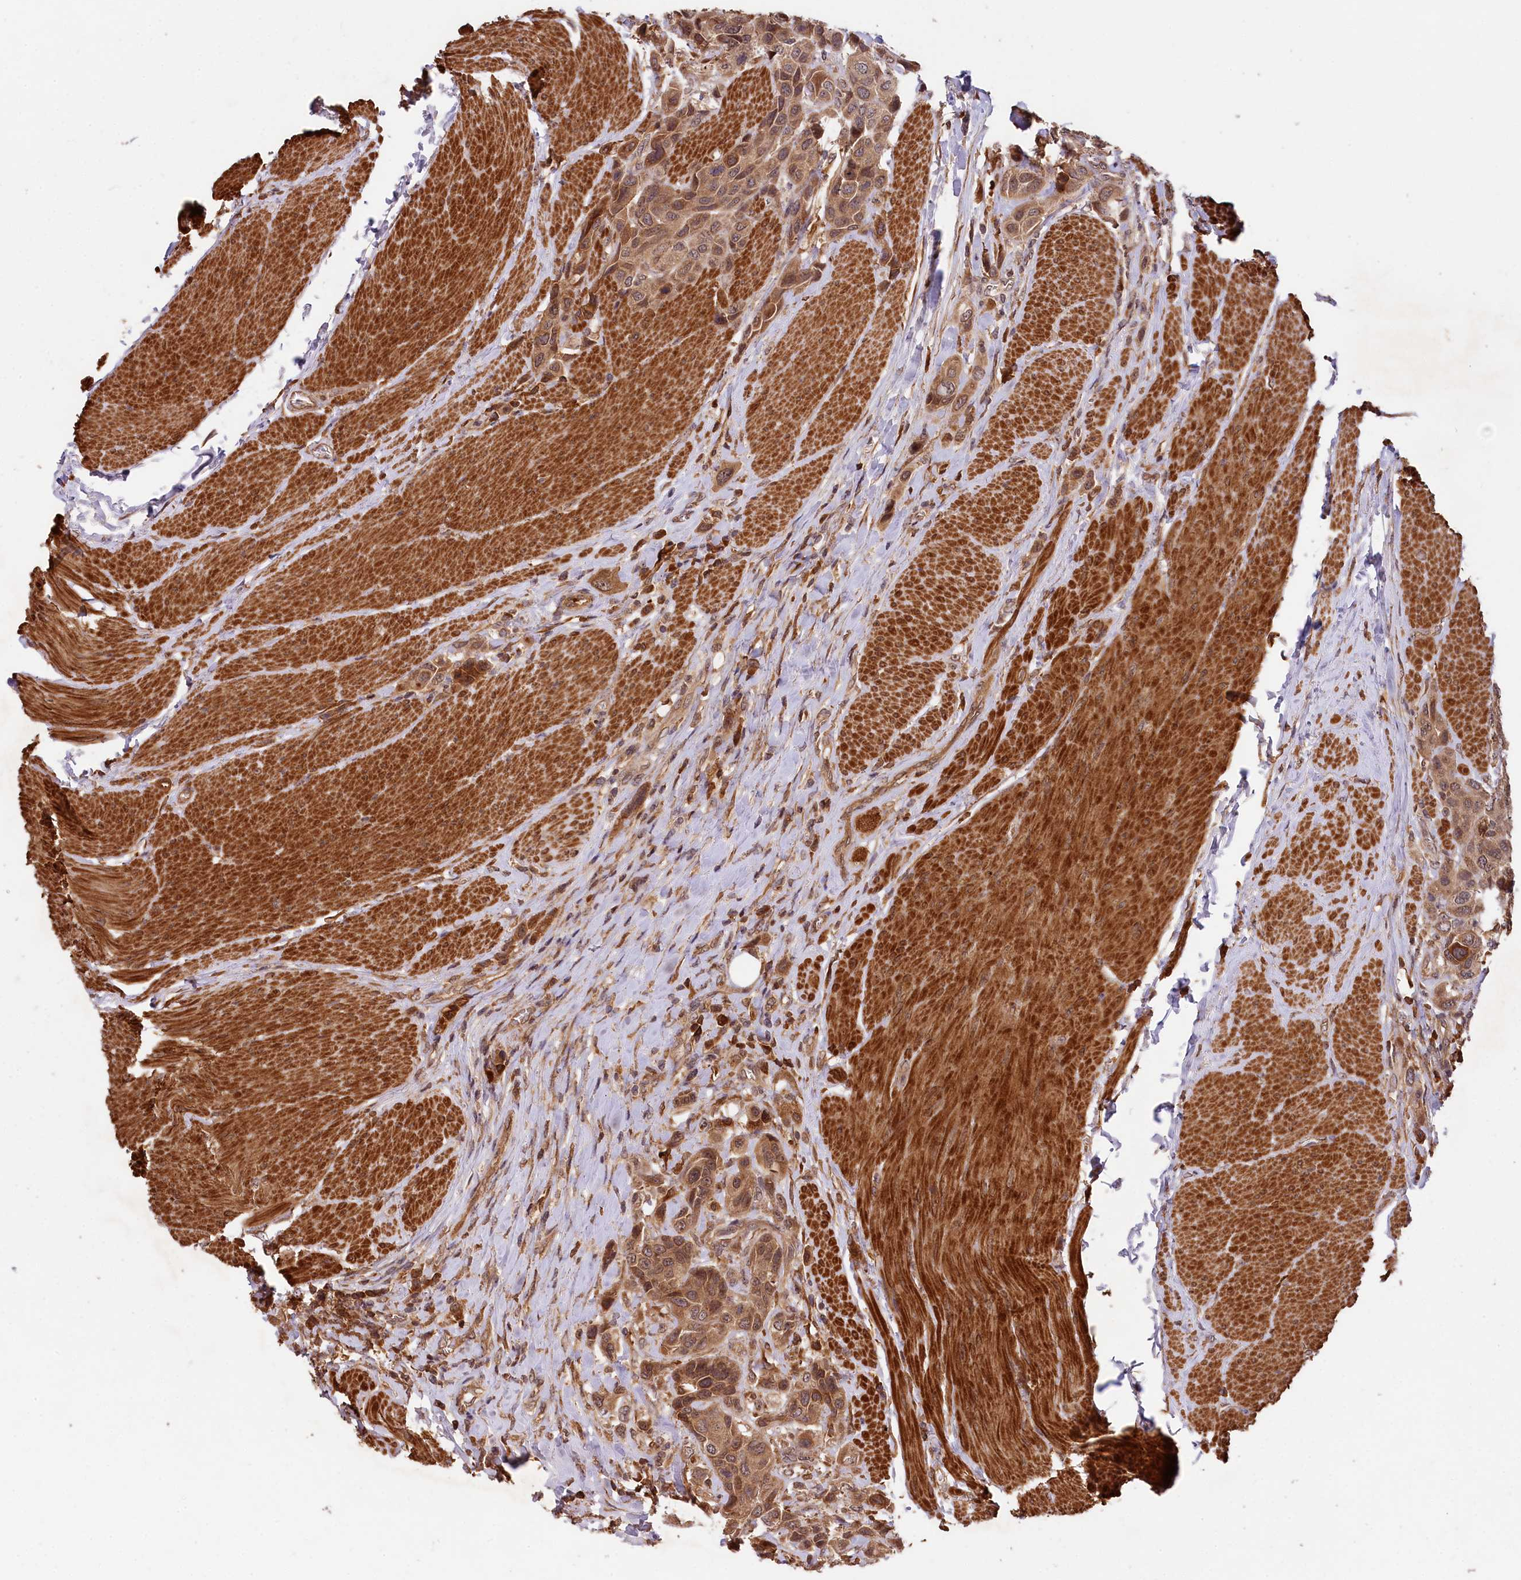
{"staining": {"intensity": "moderate", "quantity": ">75%", "location": "cytoplasmic/membranous"}, "tissue": "urothelial cancer", "cell_type": "Tumor cells", "image_type": "cancer", "snomed": [{"axis": "morphology", "description": "Urothelial carcinoma, High grade"}, {"axis": "topography", "description": "Urinary bladder"}], "caption": "Urothelial cancer stained with DAB IHC exhibits medium levels of moderate cytoplasmic/membranous staining in about >75% of tumor cells.", "gene": "MCF2L2", "patient": {"sex": "male", "age": 50}}